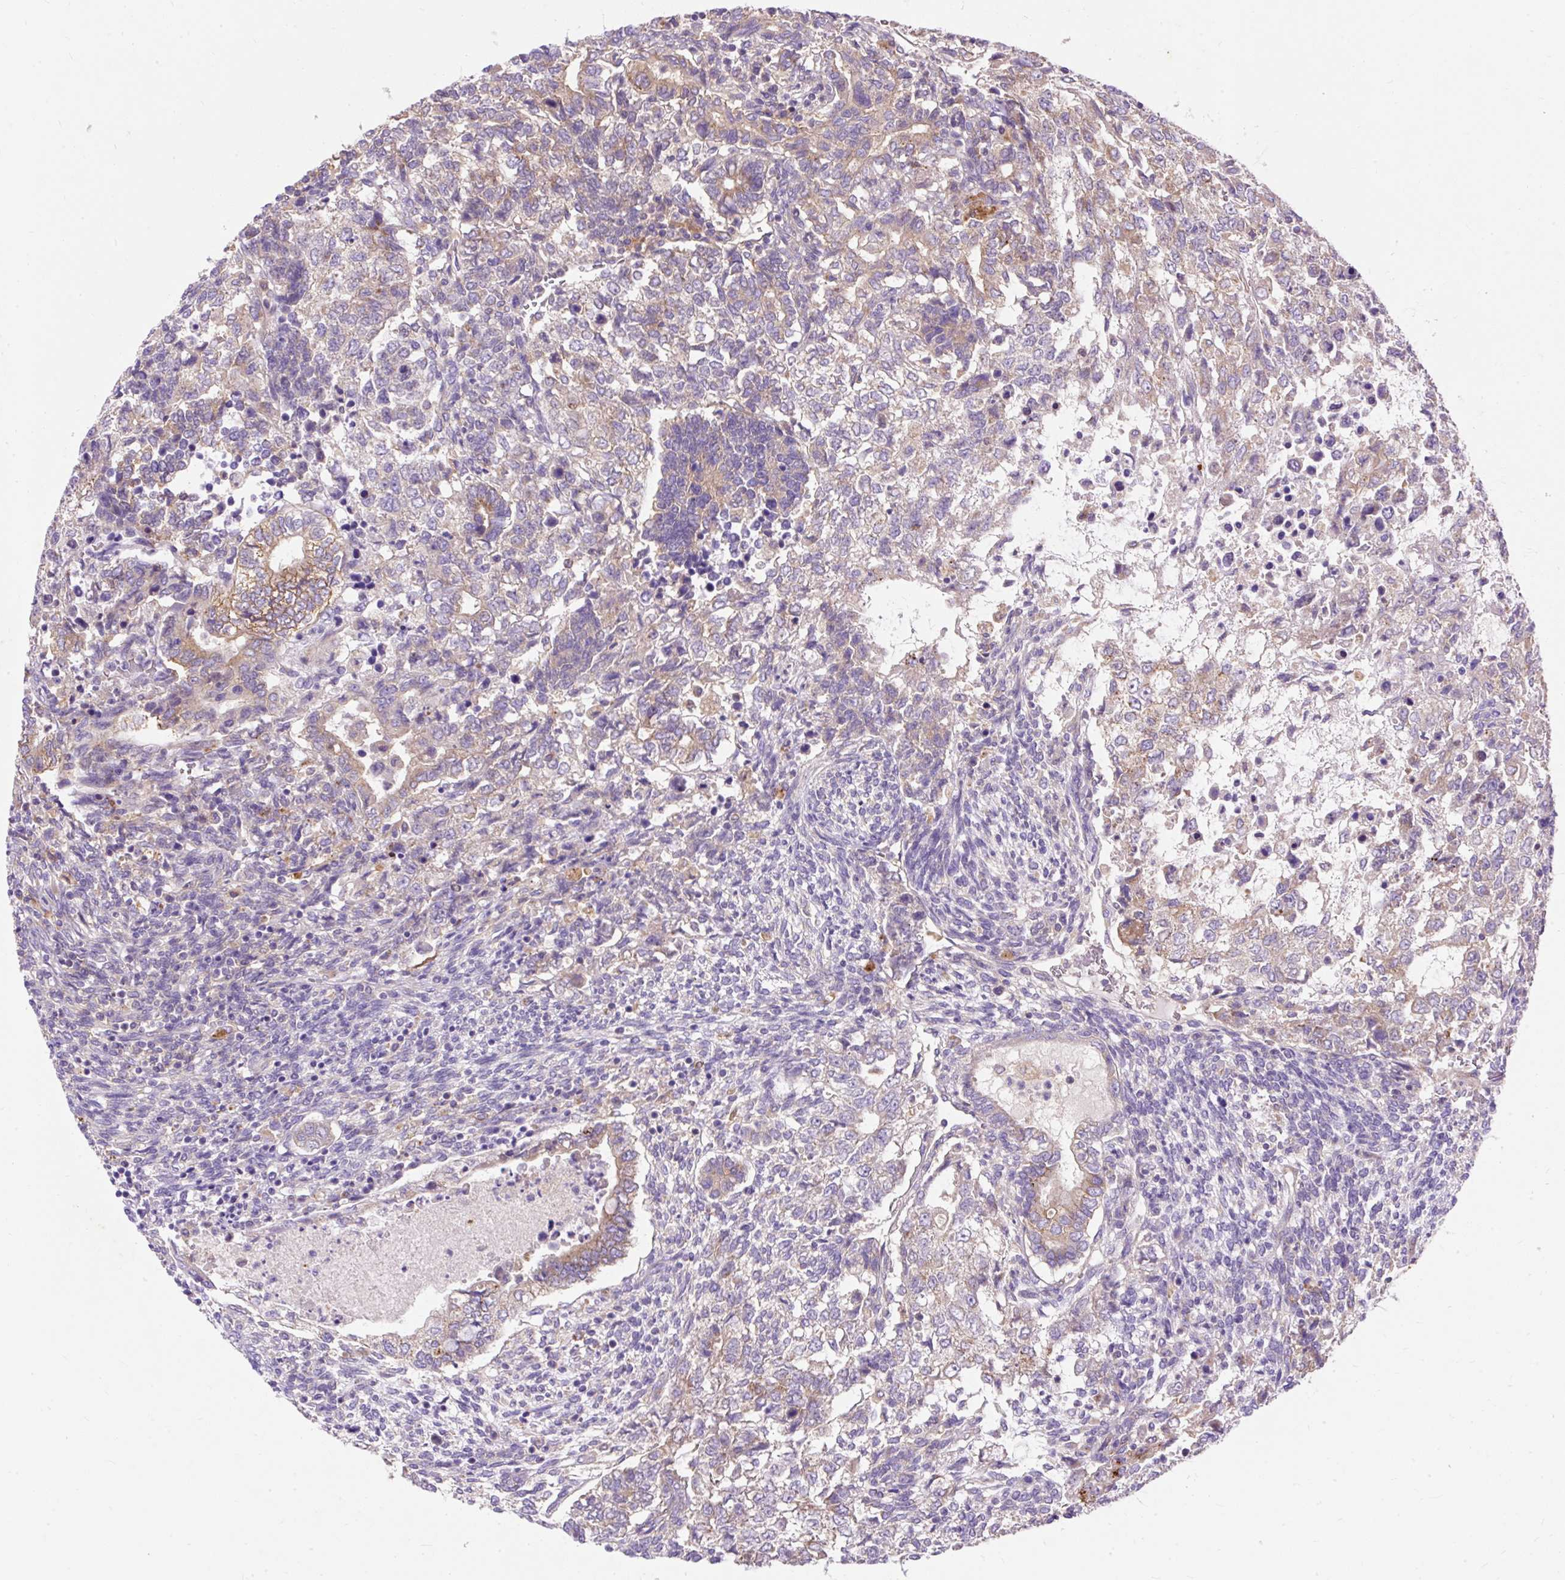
{"staining": {"intensity": "moderate", "quantity": "25%-75%", "location": "cytoplasmic/membranous"}, "tissue": "testis cancer", "cell_type": "Tumor cells", "image_type": "cancer", "snomed": [{"axis": "morphology", "description": "Carcinoma, Embryonal, NOS"}, {"axis": "topography", "description": "Testis"}], "caption": "The image reveals immunohistochemical staining of testis cancer. There is moderate cytoplasmic/membranous positivity is present in about 25%-75% of tumor cells.", "gene": "OR4K15", "patient": {"sex": "male", "age": 23}}